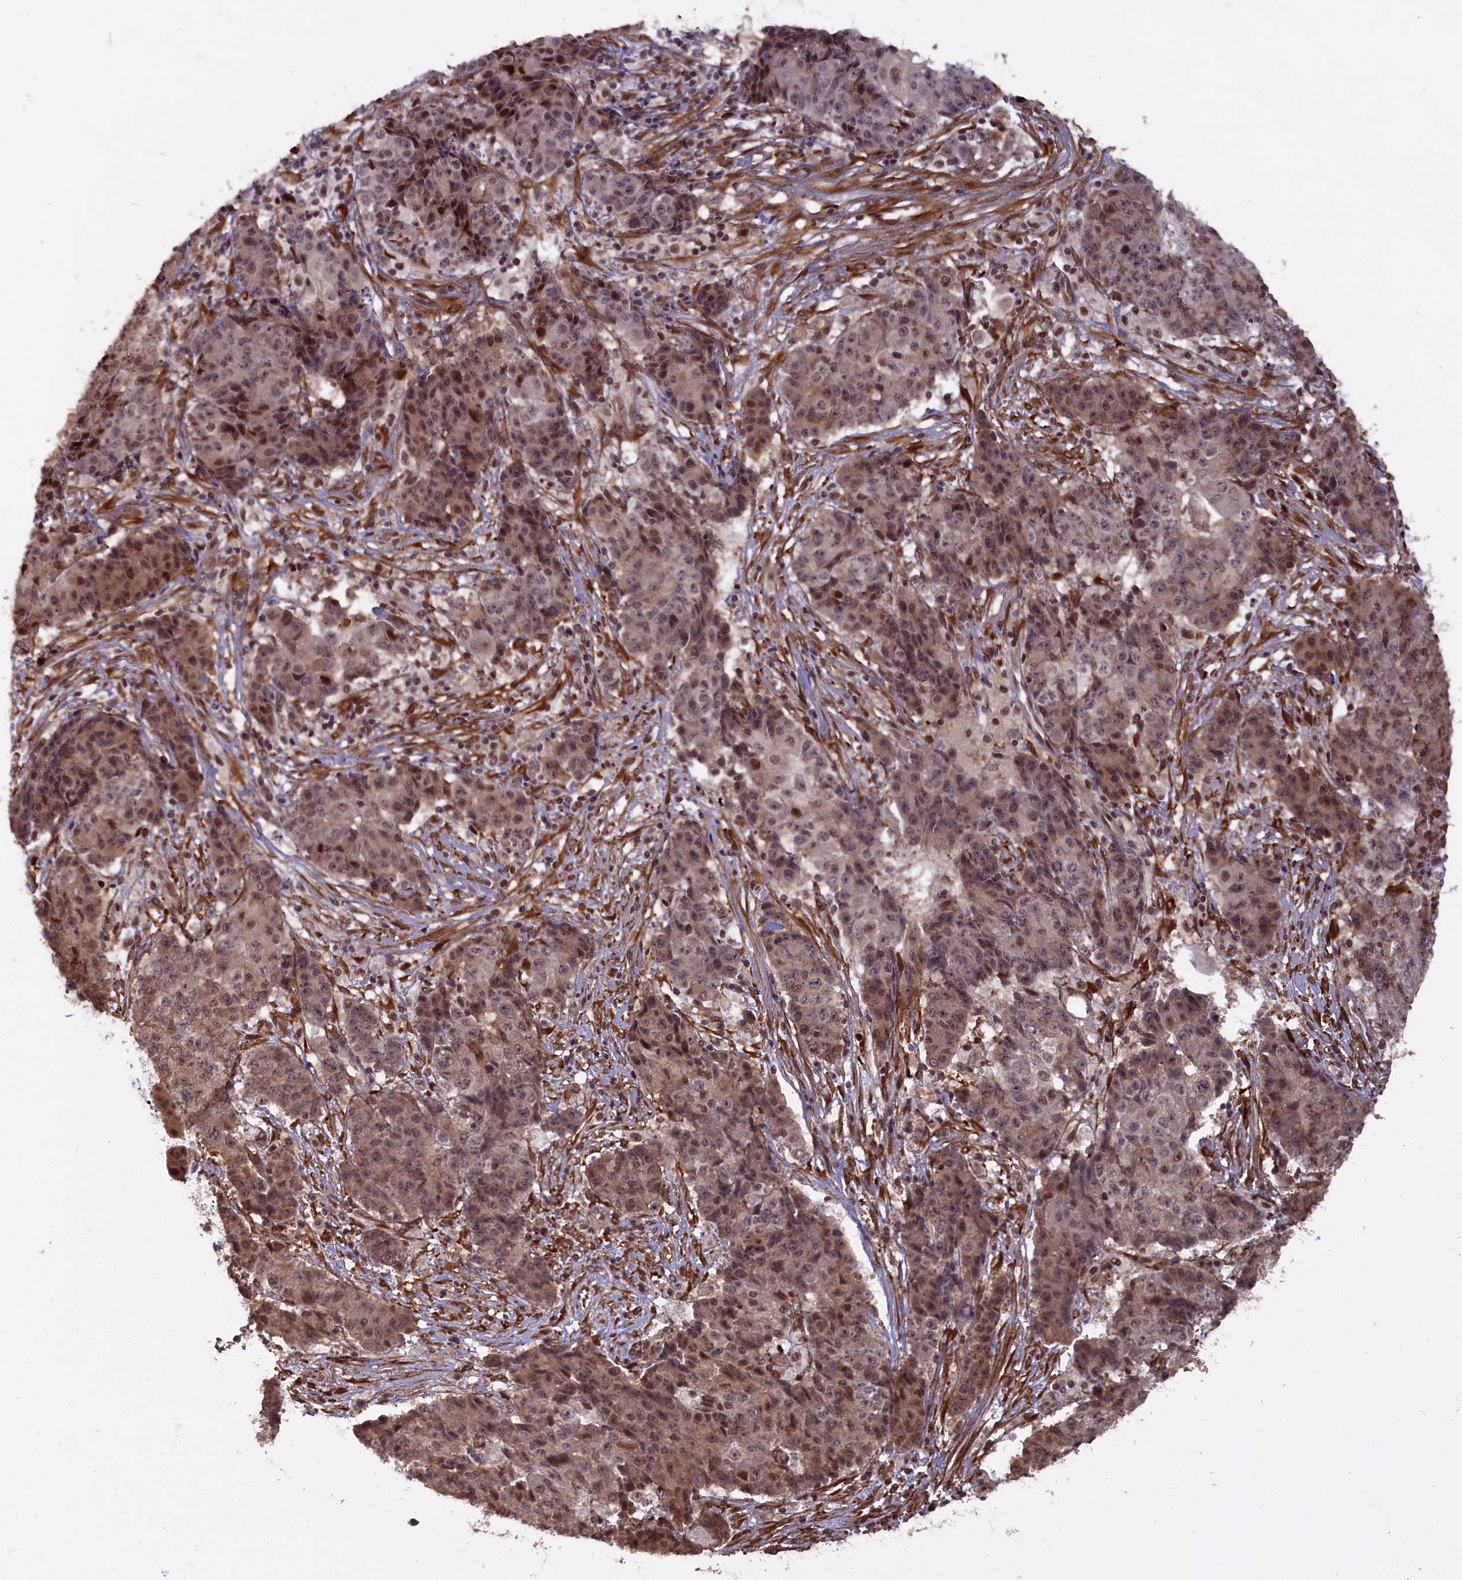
{"staining": {"intensity": "moderate", "quantity": ">75%", "location": "cytoplasmic/membranous,nuclear"}, "tissue": "ovarian cancer", "cell_type": "Tumor cells", "image_type": "cancer", "snomed": [{"axis": "morphology", "description": "Carcinoma, endometroid"}, {"axis": "topography", "description": "Ovary"}], "caption": "Immunohistochemistry (IHC) (DAB) staining of ovarian cancer (endometroid carcinoma) demonstrates moderate cytoplasmic/membranous and nuclear protein positivity in about >75% of tumor cells.", "gene": "HIF3A", "patient": {"sex": "female", "age": 42}}